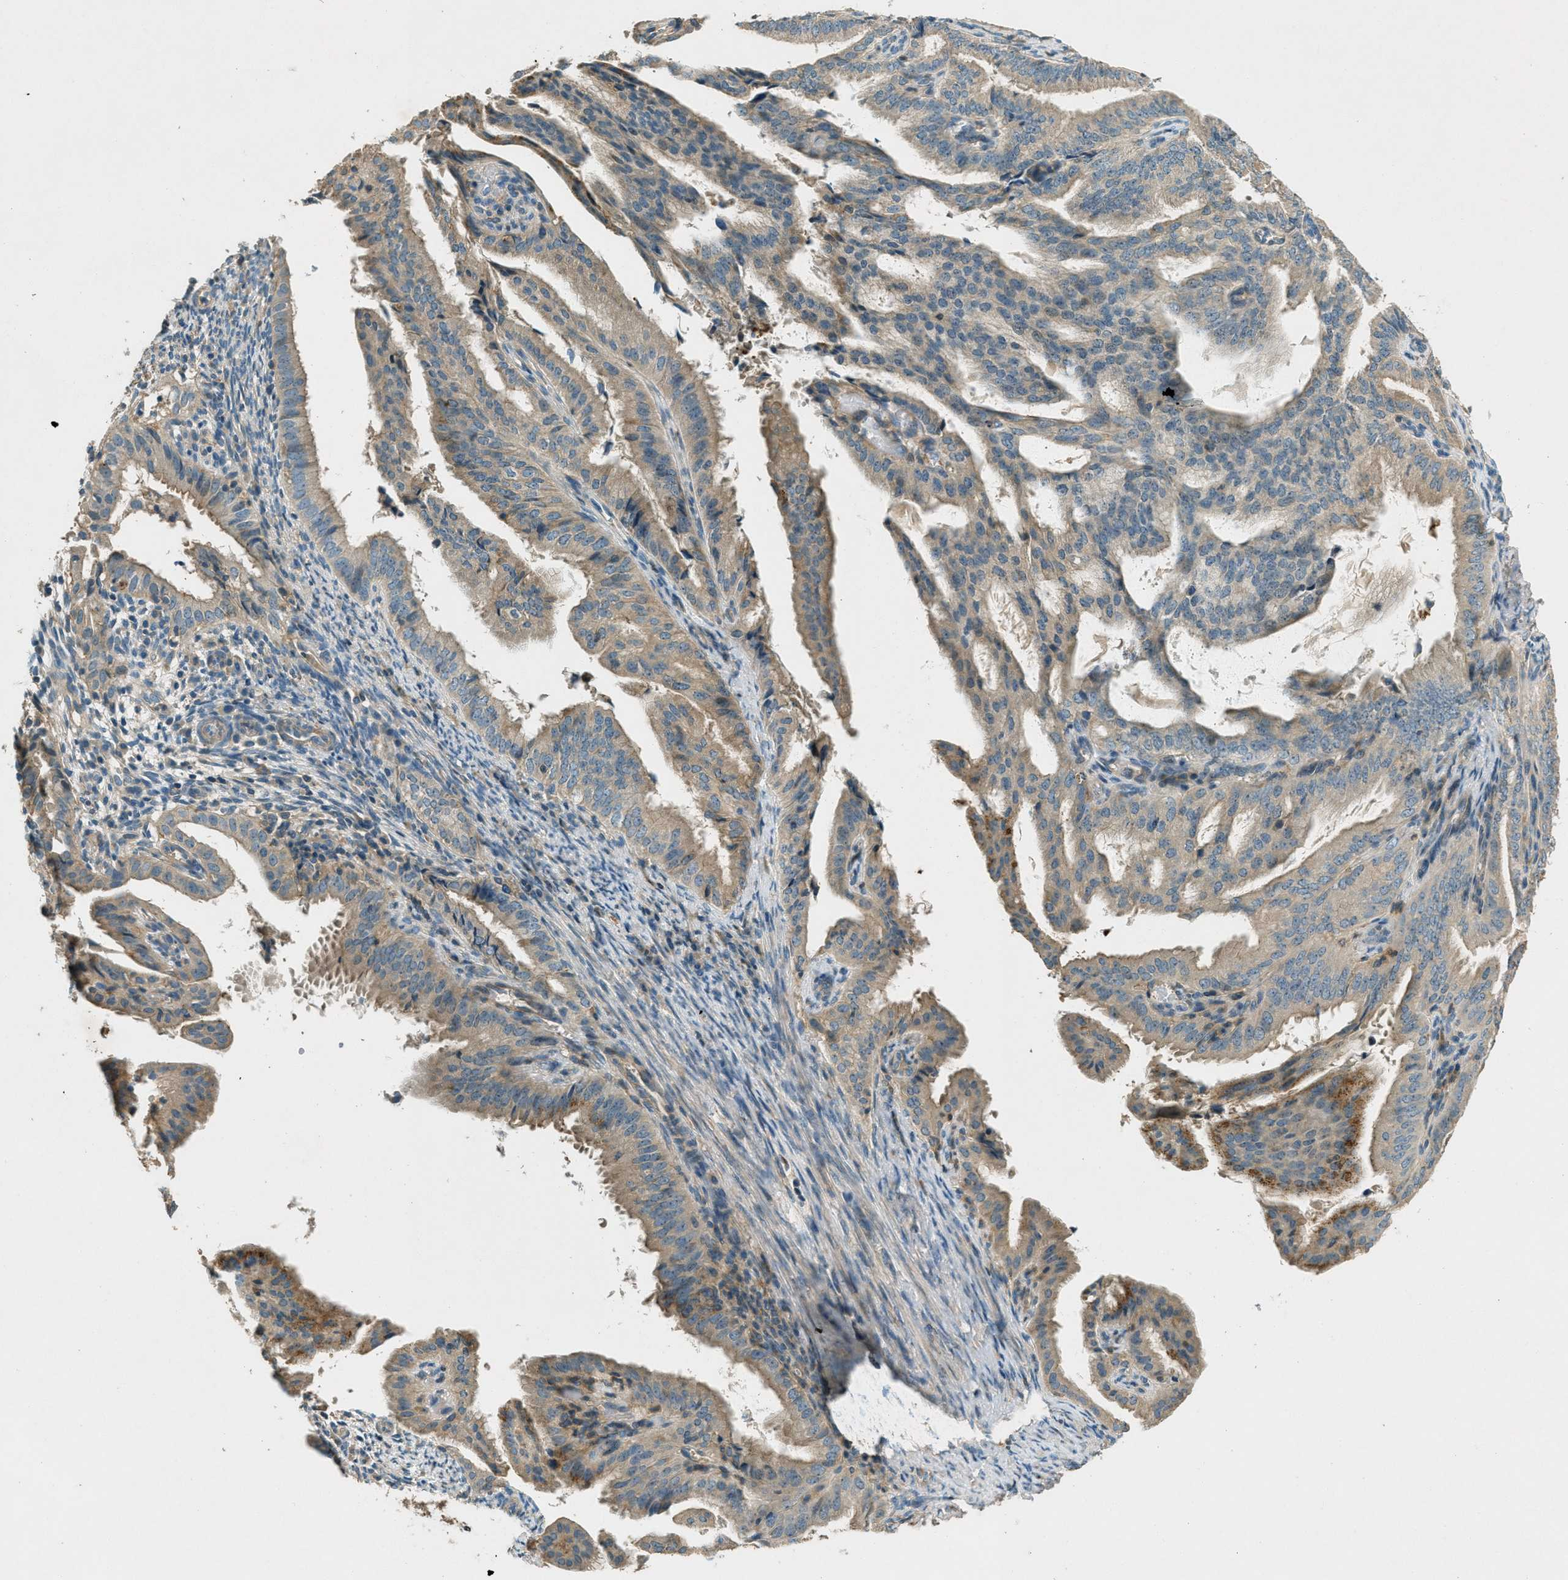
{"staining": {"intensity": "weak", "quantity": "25%-75%", "location": "cytoplasmic/membranous"}, "tissue": "endometrial cancer", "cell_type": "Tumor cells", "image_type": "cancer", "snomed": [{"axis": "morphology", "description": "Adenocarcinoma, NOS"}, {"axis": "topography", "description": "Endometrium"}], "caption": "Immunohistochemistry (IHC) image of neoplastic tissue: endometrial cancer (adenocarcinoma) stained using immunohistochemistry (IHC) exhibits low levels of weak protein expression localized specifically in the cytoplasmic/membranous of tumor cells, appearing as a cytoplasmic/membranous brown color.", "gene": "NUDT4", "patient": {"sex": "female", "age": 58}}